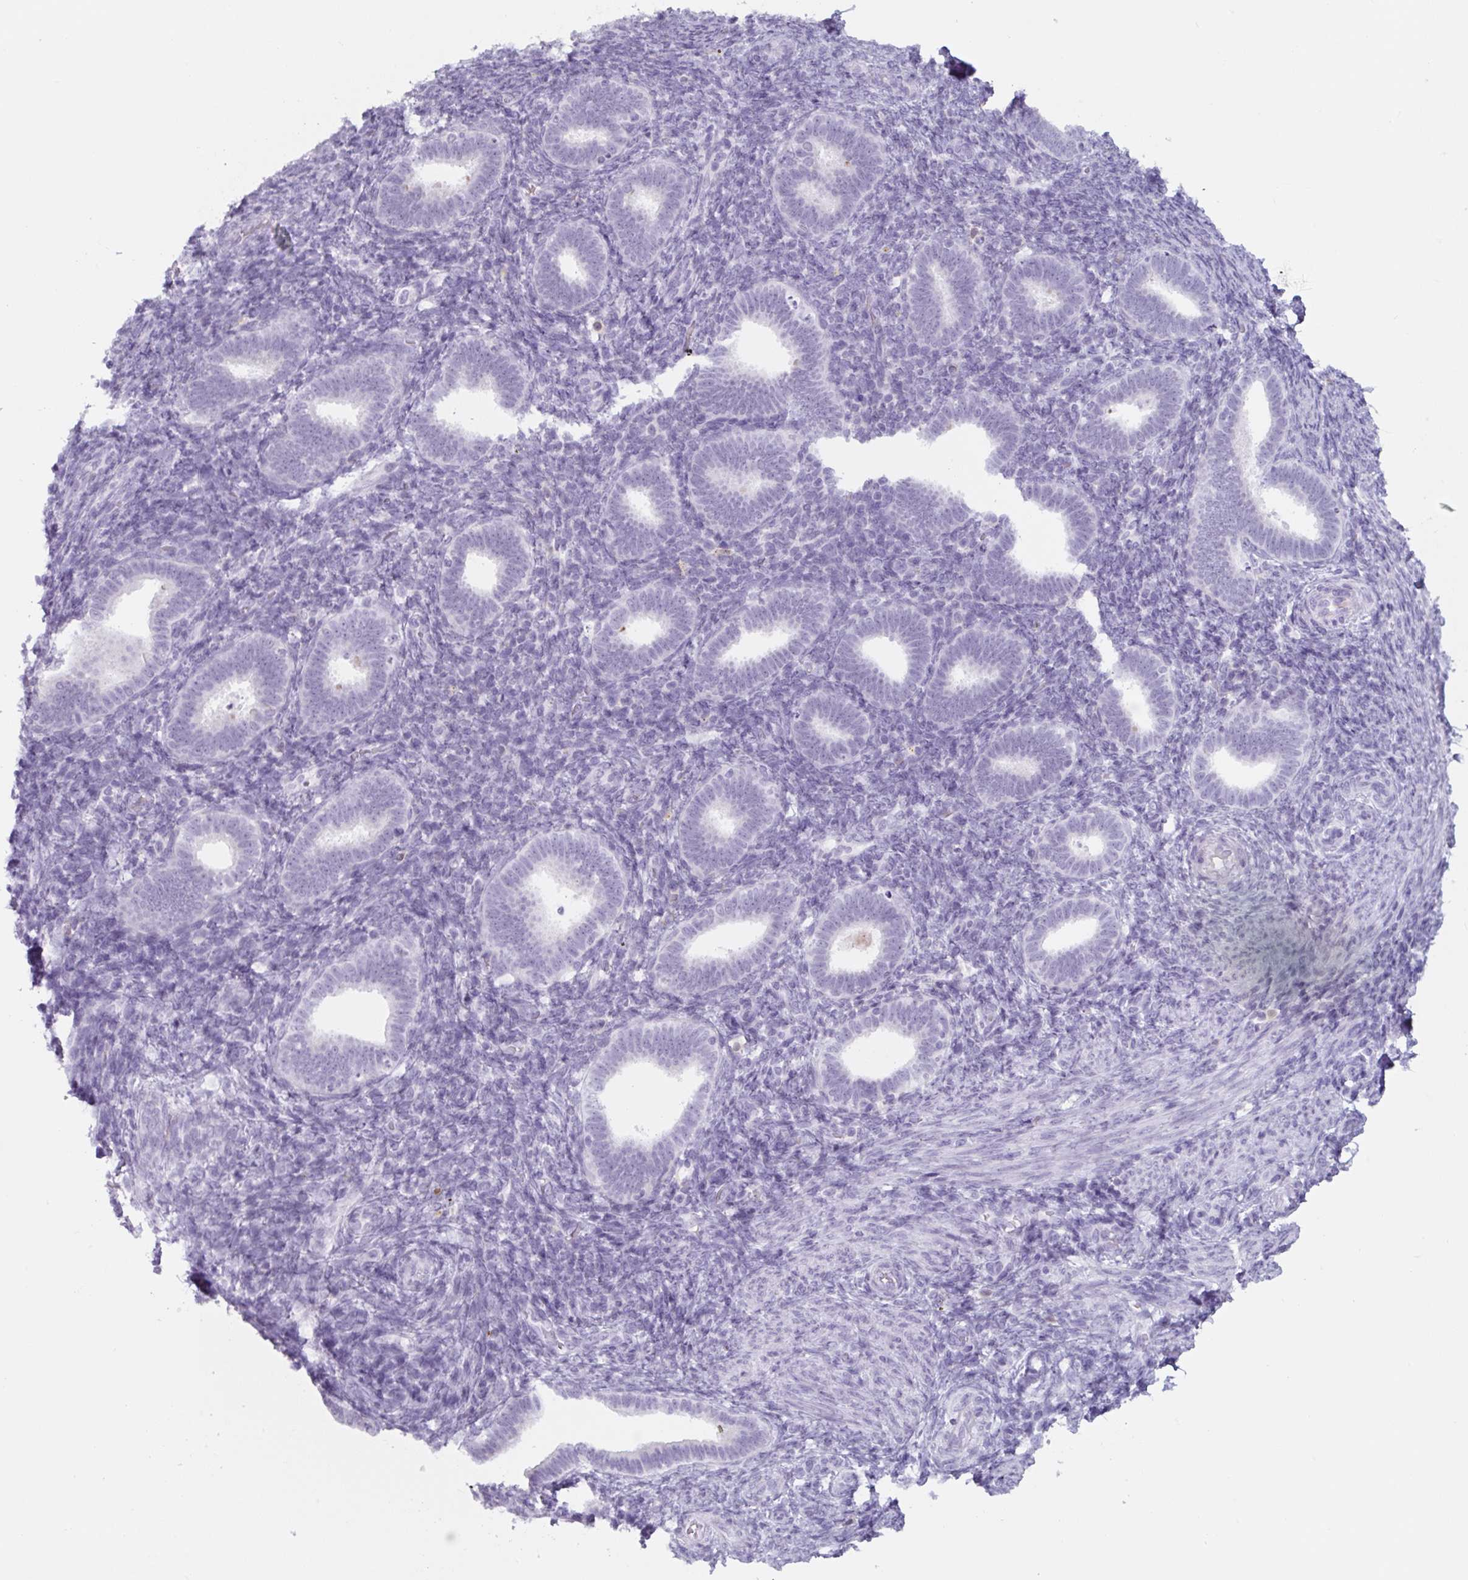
{"staining": {"intensity": "negative", "quantity": "none", "location": "none"}, "tissue": "endometrium", "cell_type": "Cells in endometrial stroma", "image_type": "normal", "snomed": [{"axis": "morphology", "description": "Normal tissue, NOS"}, {"axis": "topography", "description": "Endometrium"}], "caption": "Endometrium was stained to show a protein in brown. There is no significant expression in cells in endometrial stroma. Brightfield microscopy of IHC stained with DAB (3,3'-diaminobenzidine) (brown) and hematoxylin (blue), captured at high magnification.", "gene": "TNFRSF8", "patient": {"sex": "female", "age": 34}}